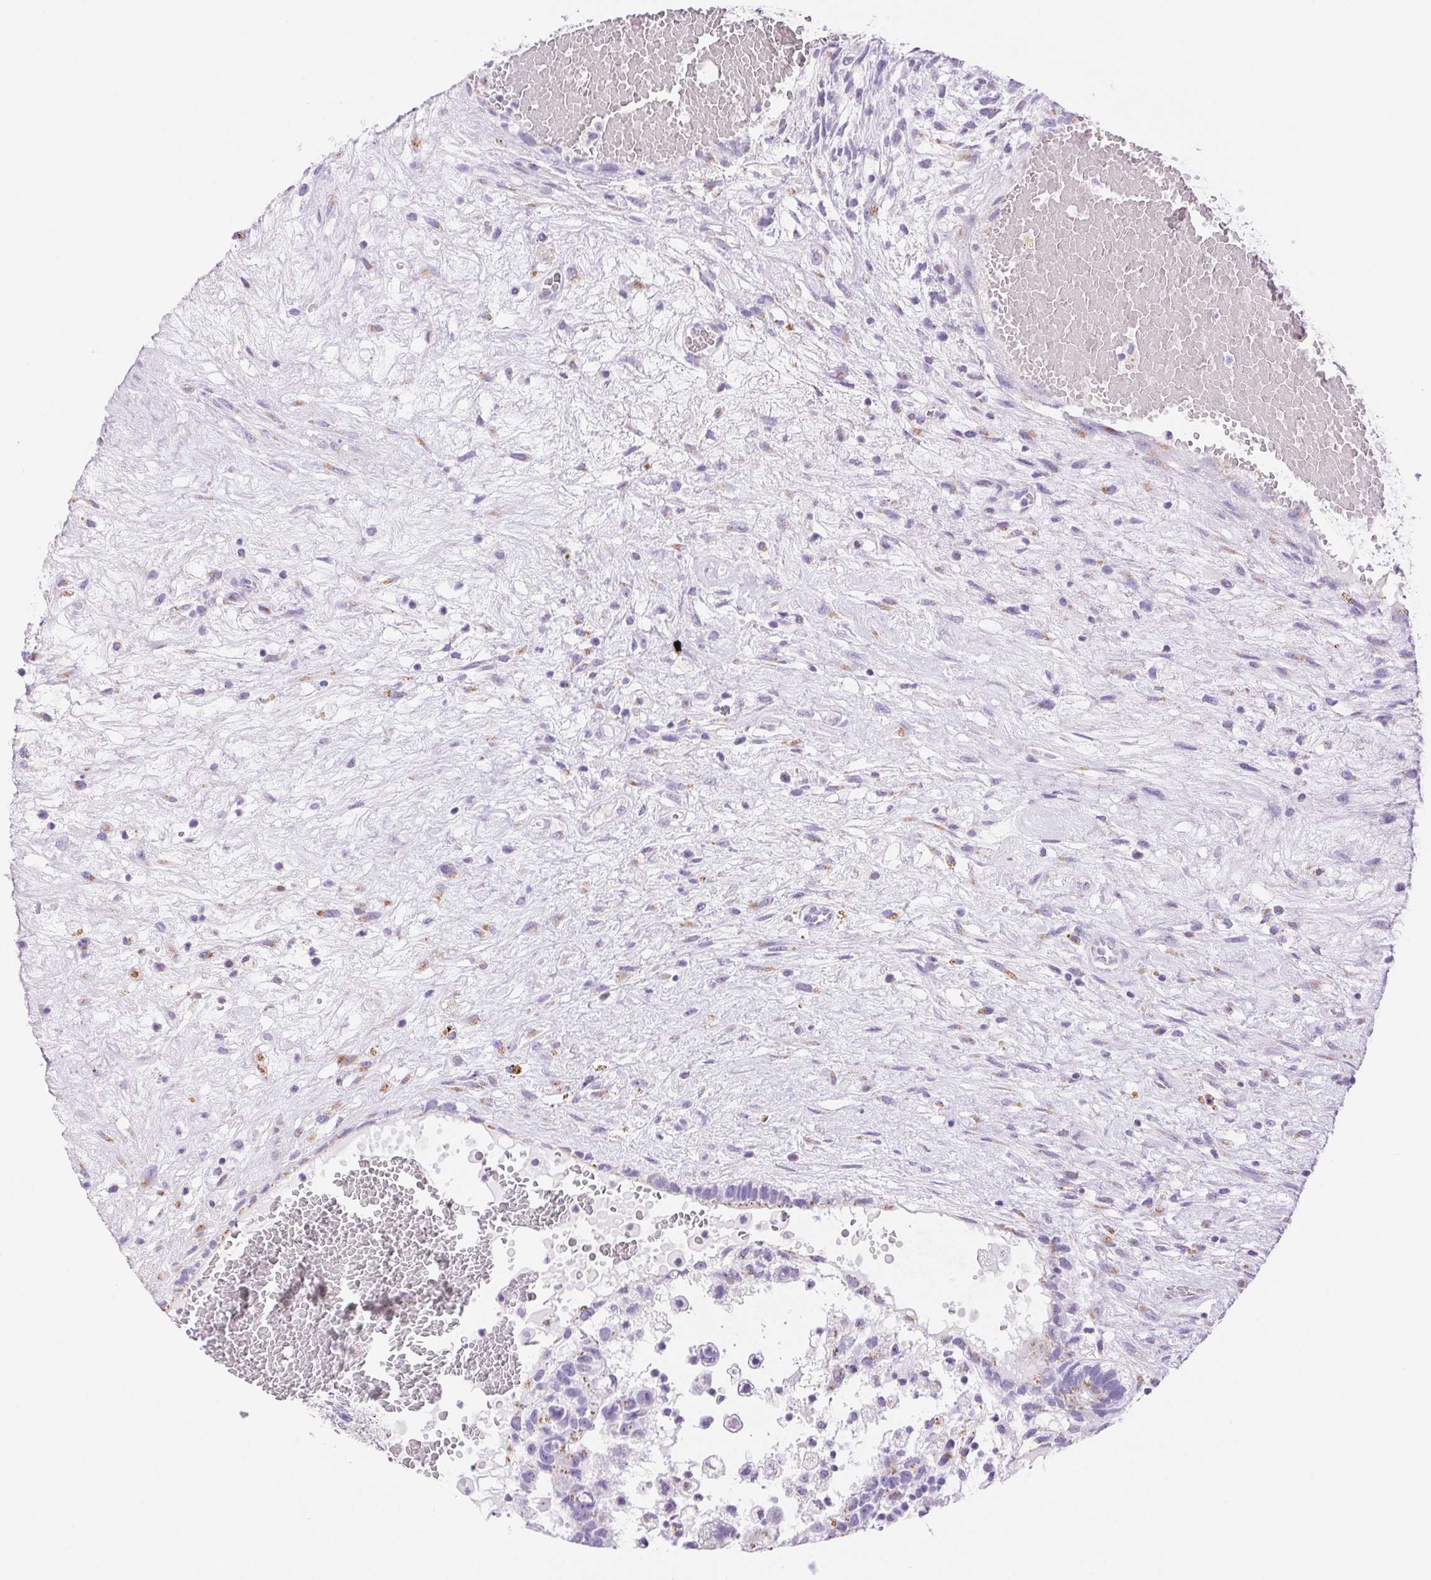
{"staining": {"intensity": "weak", "quantity": "<25%", "location": "cytoplasmic/membranous"}, "tissue": "testis cancer", "cell_type": "Tumor cells", "image_type": "cancer", "snomed": [{"axis": "morphology", "description": "Normal tissue, NOS"}, {"axis": "morphology", "description": "Carcinoma, Embryonal, NOS"}, {"axis": "topography", "description": "Testis"}], "caption": "High power microscopy photomicrograph of an immunohistochemistry (IHC) micrograph of testis embryonal carcinoma, revealing no significant expression in tumor cells.", "gene": "SERPINB3", "patient": {"sex": "male", "age": 32}}